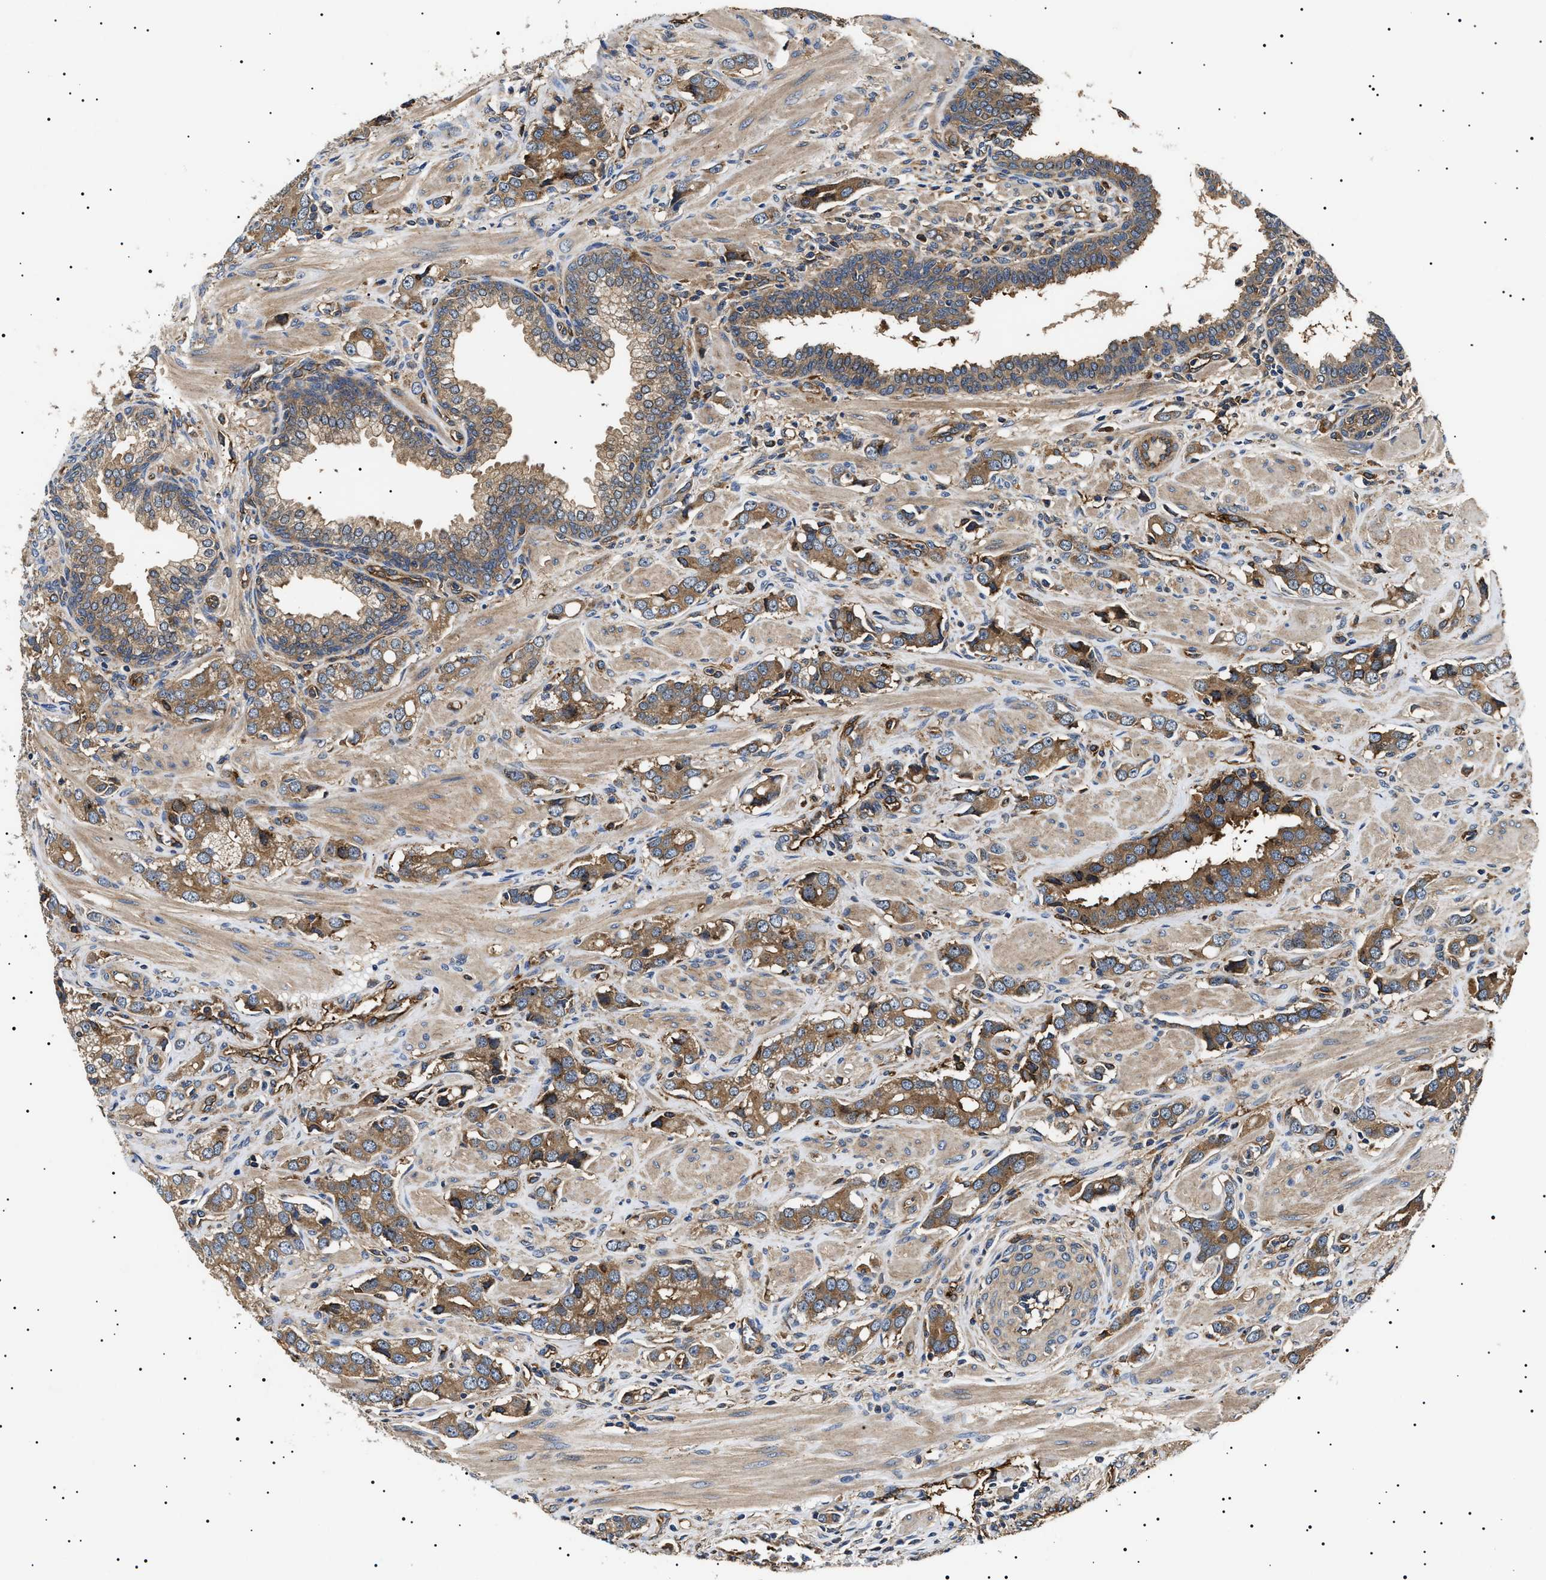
{"staining": {"intensity": "moderate", "quantity": ">75%", "location": "cytoplasmic/membranous"}, "tissue": "prostate cancer", "cell_type": "Tumor cells", "image_type": "cancer", "snomed": [{"axis": "morphology", "description": "Adenocarcinoma, High grade"}, {"axis": "topography", "description": "Prostate"}], "caption": "Prostate adenocarcinoma (high-grade) was stained to show a protein in brown. There is medium levels of moderate cytoplasmic/membranous expression in about >75% of tumor cells. The protein is shown in brown color, while the nuclei are stained blue.", "gene": "TPP2", "patient": {"sex": "male", "age": 52}}